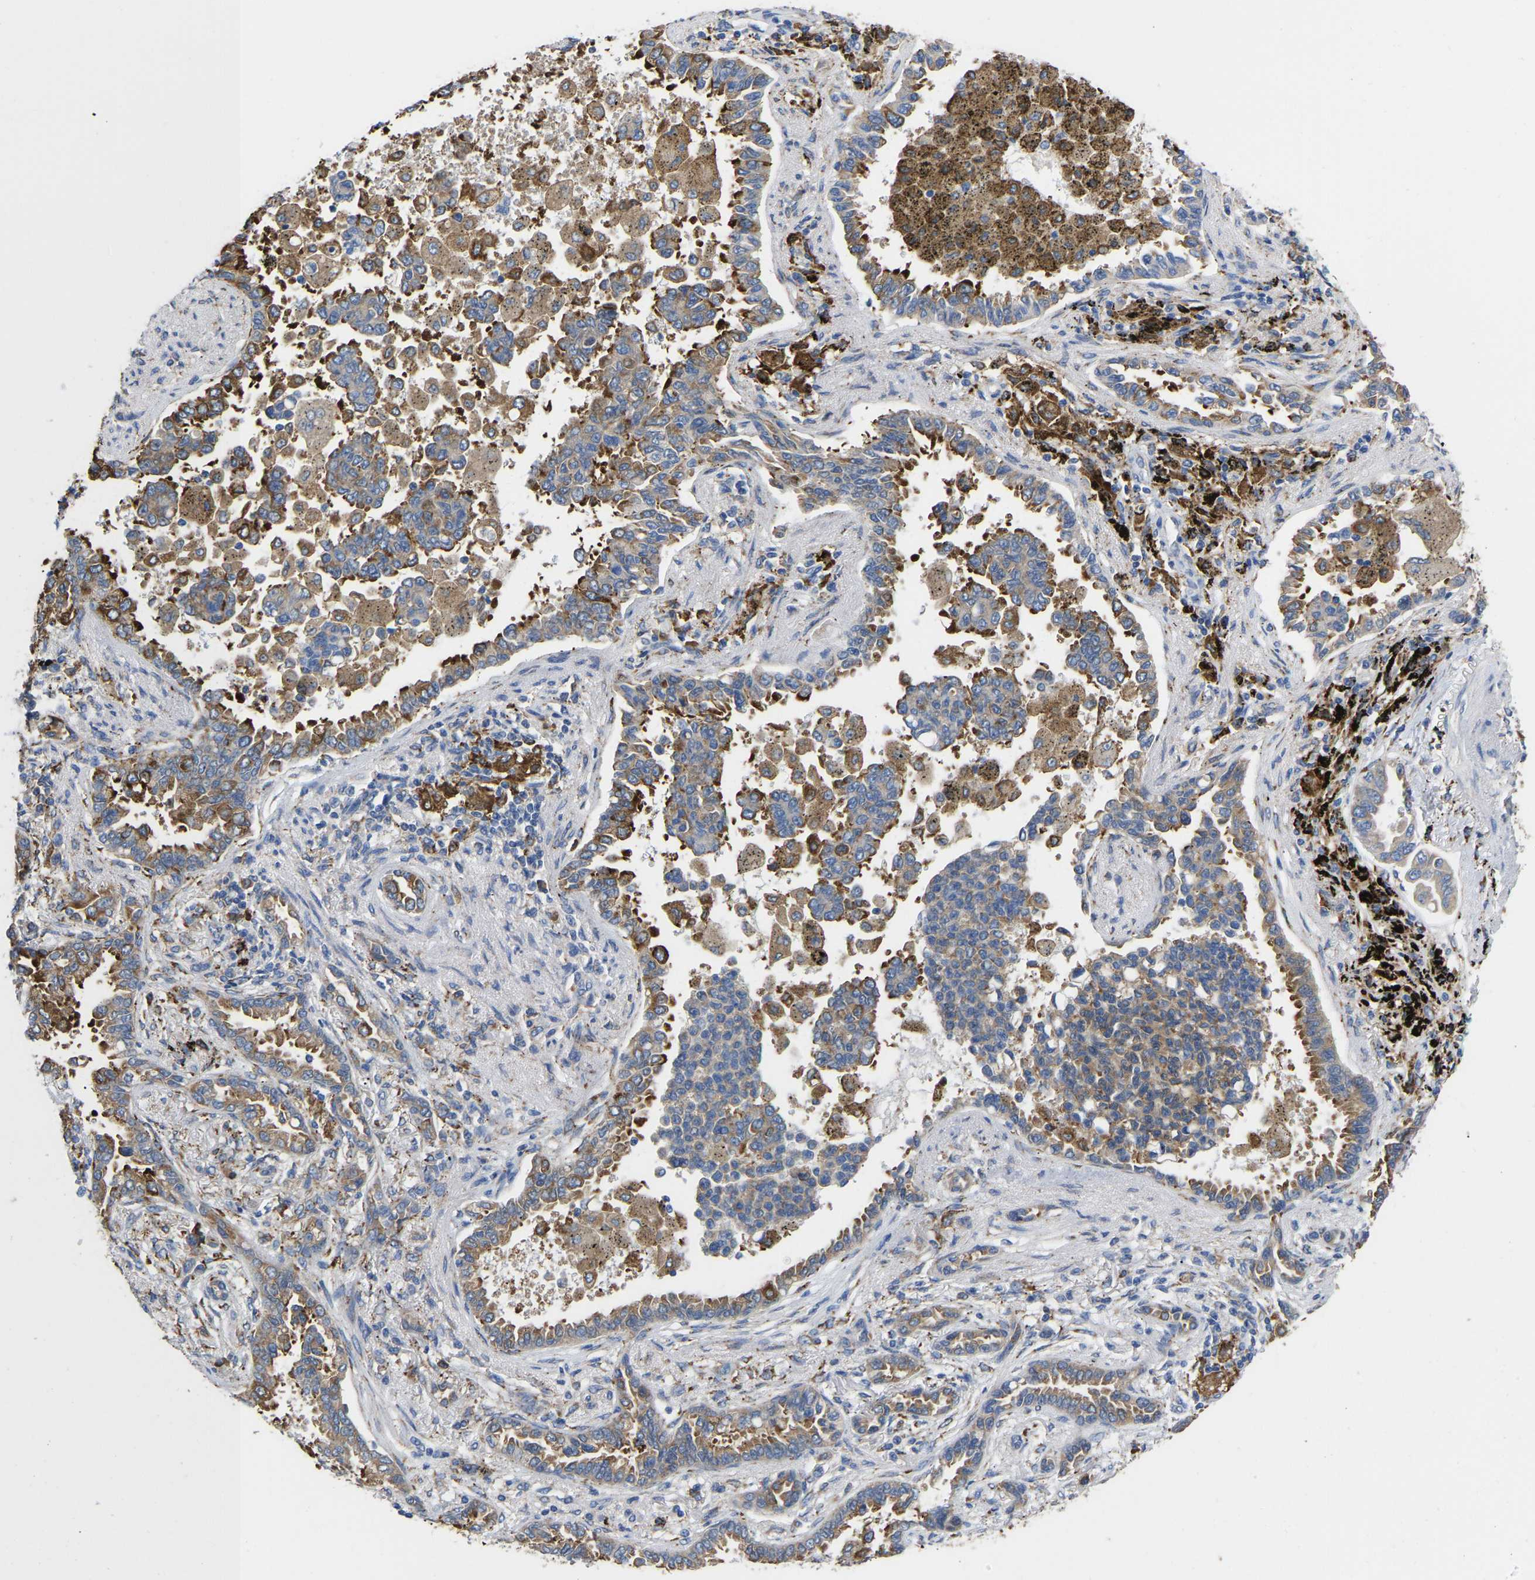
{"staining": {"intensity": "moderate", "quantity": ">75%", "location": "cytoplasmic/membranous"}, "tissue": "lung cancer", "cell_type": "Tumor cells", "image_type": "cancer", "snomed": [{"axis": "morphology", "description": "Normal tissue, NOS"}, {"axis": "morphology", "description": "Adenocarcinoma, NOS"}, {"axis": "topography", "description": "Lung"}], "caption": "Adenocarcinoma (lung) tissue demonstrates moderate cytoplasmic/membranous positivity in approximately >75% of tumor cells, visualized by immunohistochemistry.", "gene": "P4HB", "patient": {"sex": "male", "age": 59}}